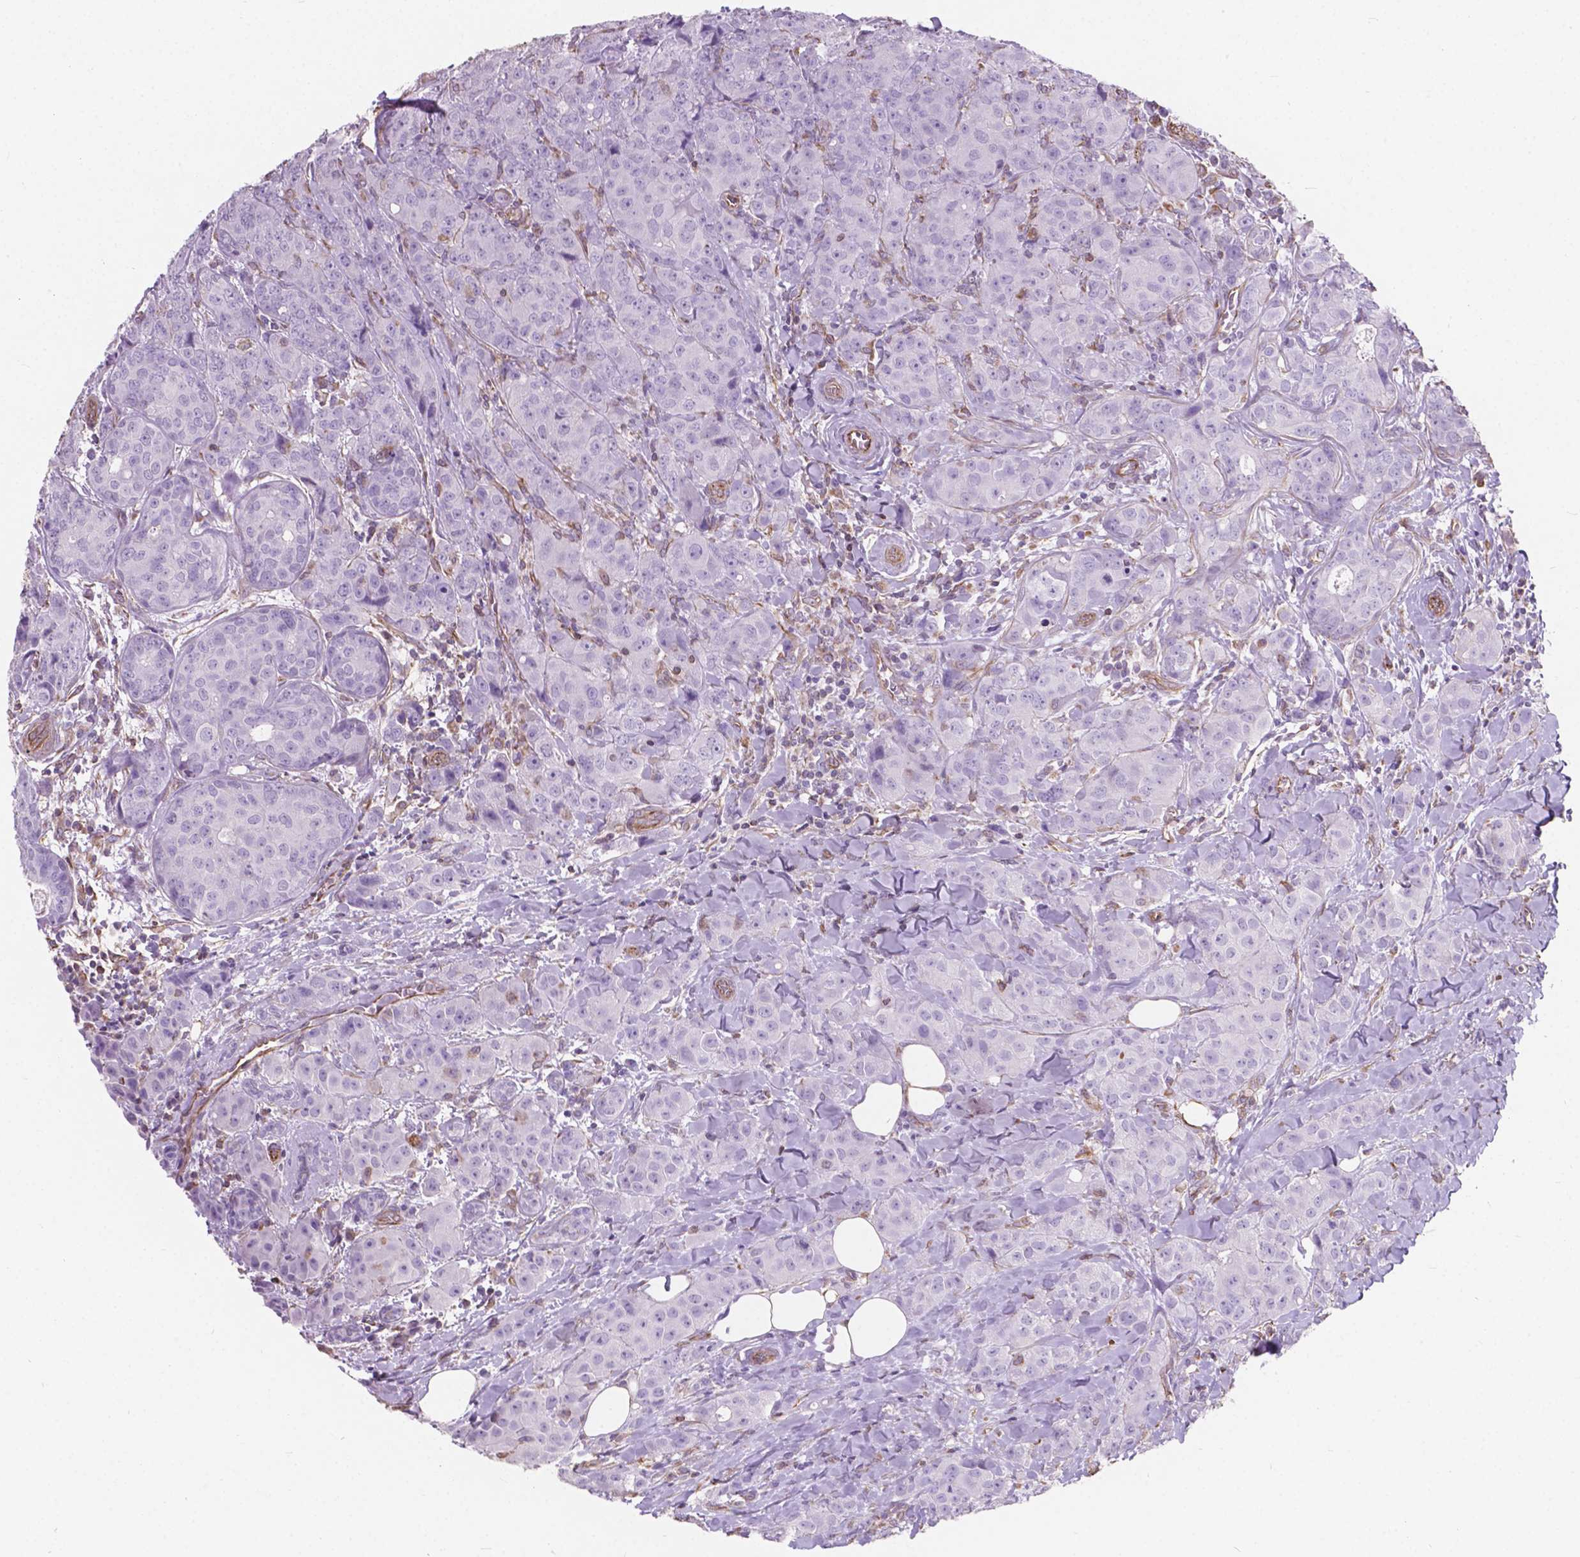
{"staining": {"intensity": "negative", "quantity": "none", "location": "none"}, "tissue": "breast cancer", "cell_type": "Tumor cells", "image_type": "cancer", "snomed": [{"axis": "morphology", "description": "Duct carcinoma"}, {"axis": "topography", "description": "Breast"}], "caption": "Immunohistochemistry (IHC) histopathology image of human breast cancer (intraductal carcinoma) stained for a protein (brown), which demonstrates no expression in tumor cells.", "gene": "AMOT", "patient": {"sex": "female", "age": 43}}